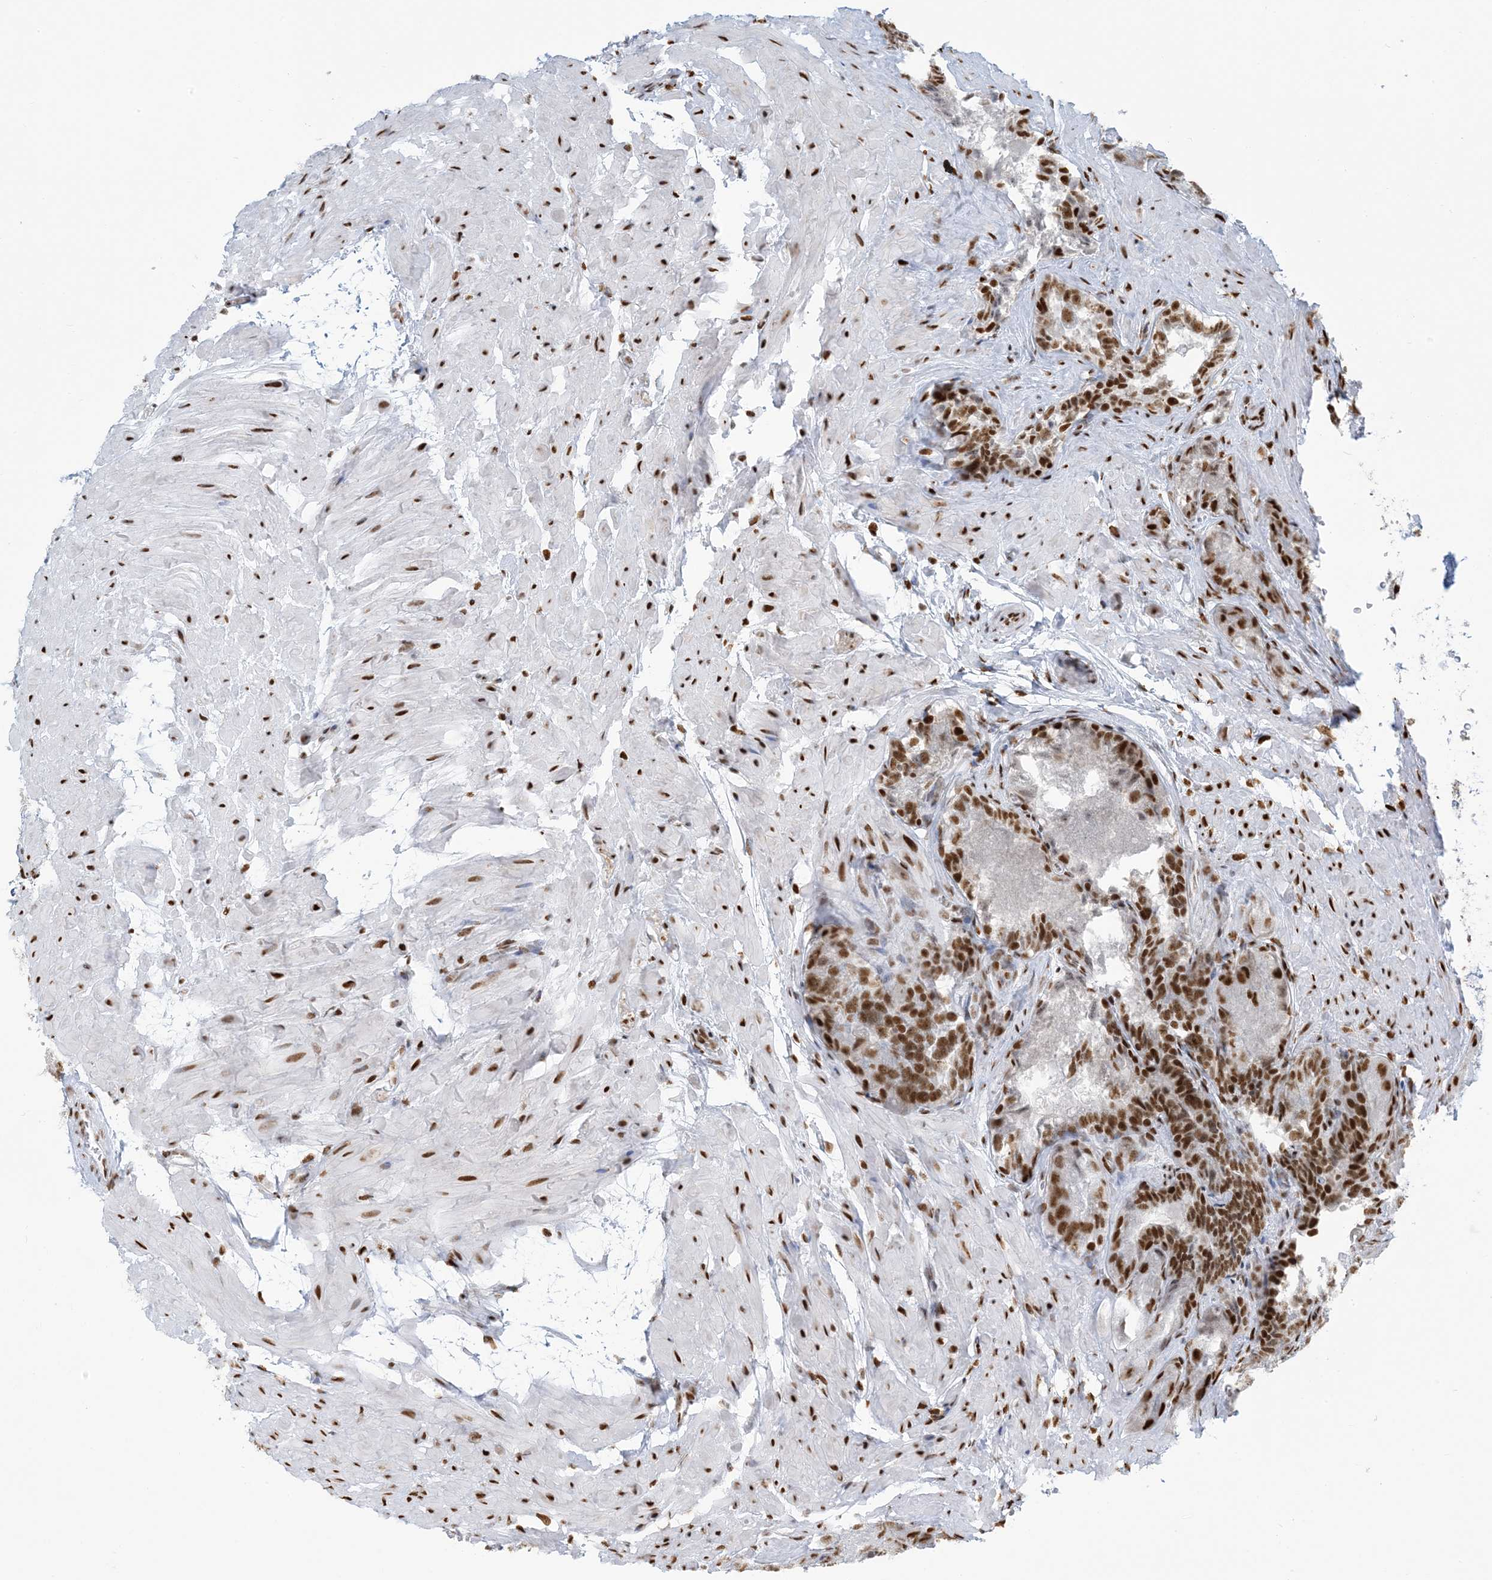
{"staining": {"intensity": "moderate", "quantity": ">75%", "location": "nuclear"}, "tissue": "seminal vesicle", "cell_type": "Glandular cells", "image_type": "normal", "snomed": [{"axis": "morphology", "description": "Normal tissue, NOS"}, {"axis": "topography", "description": "Seminal veicle"}, {"axis": "topography", "description": "Peripheral nerve tissue"}], "caption": "This is an image of IHC staining of normal seminal vesicle, which shows moderate expression in the nuclear of glandular cells.", "gene": "STAG1", "patient": {"sex": "male", "age": 63}}